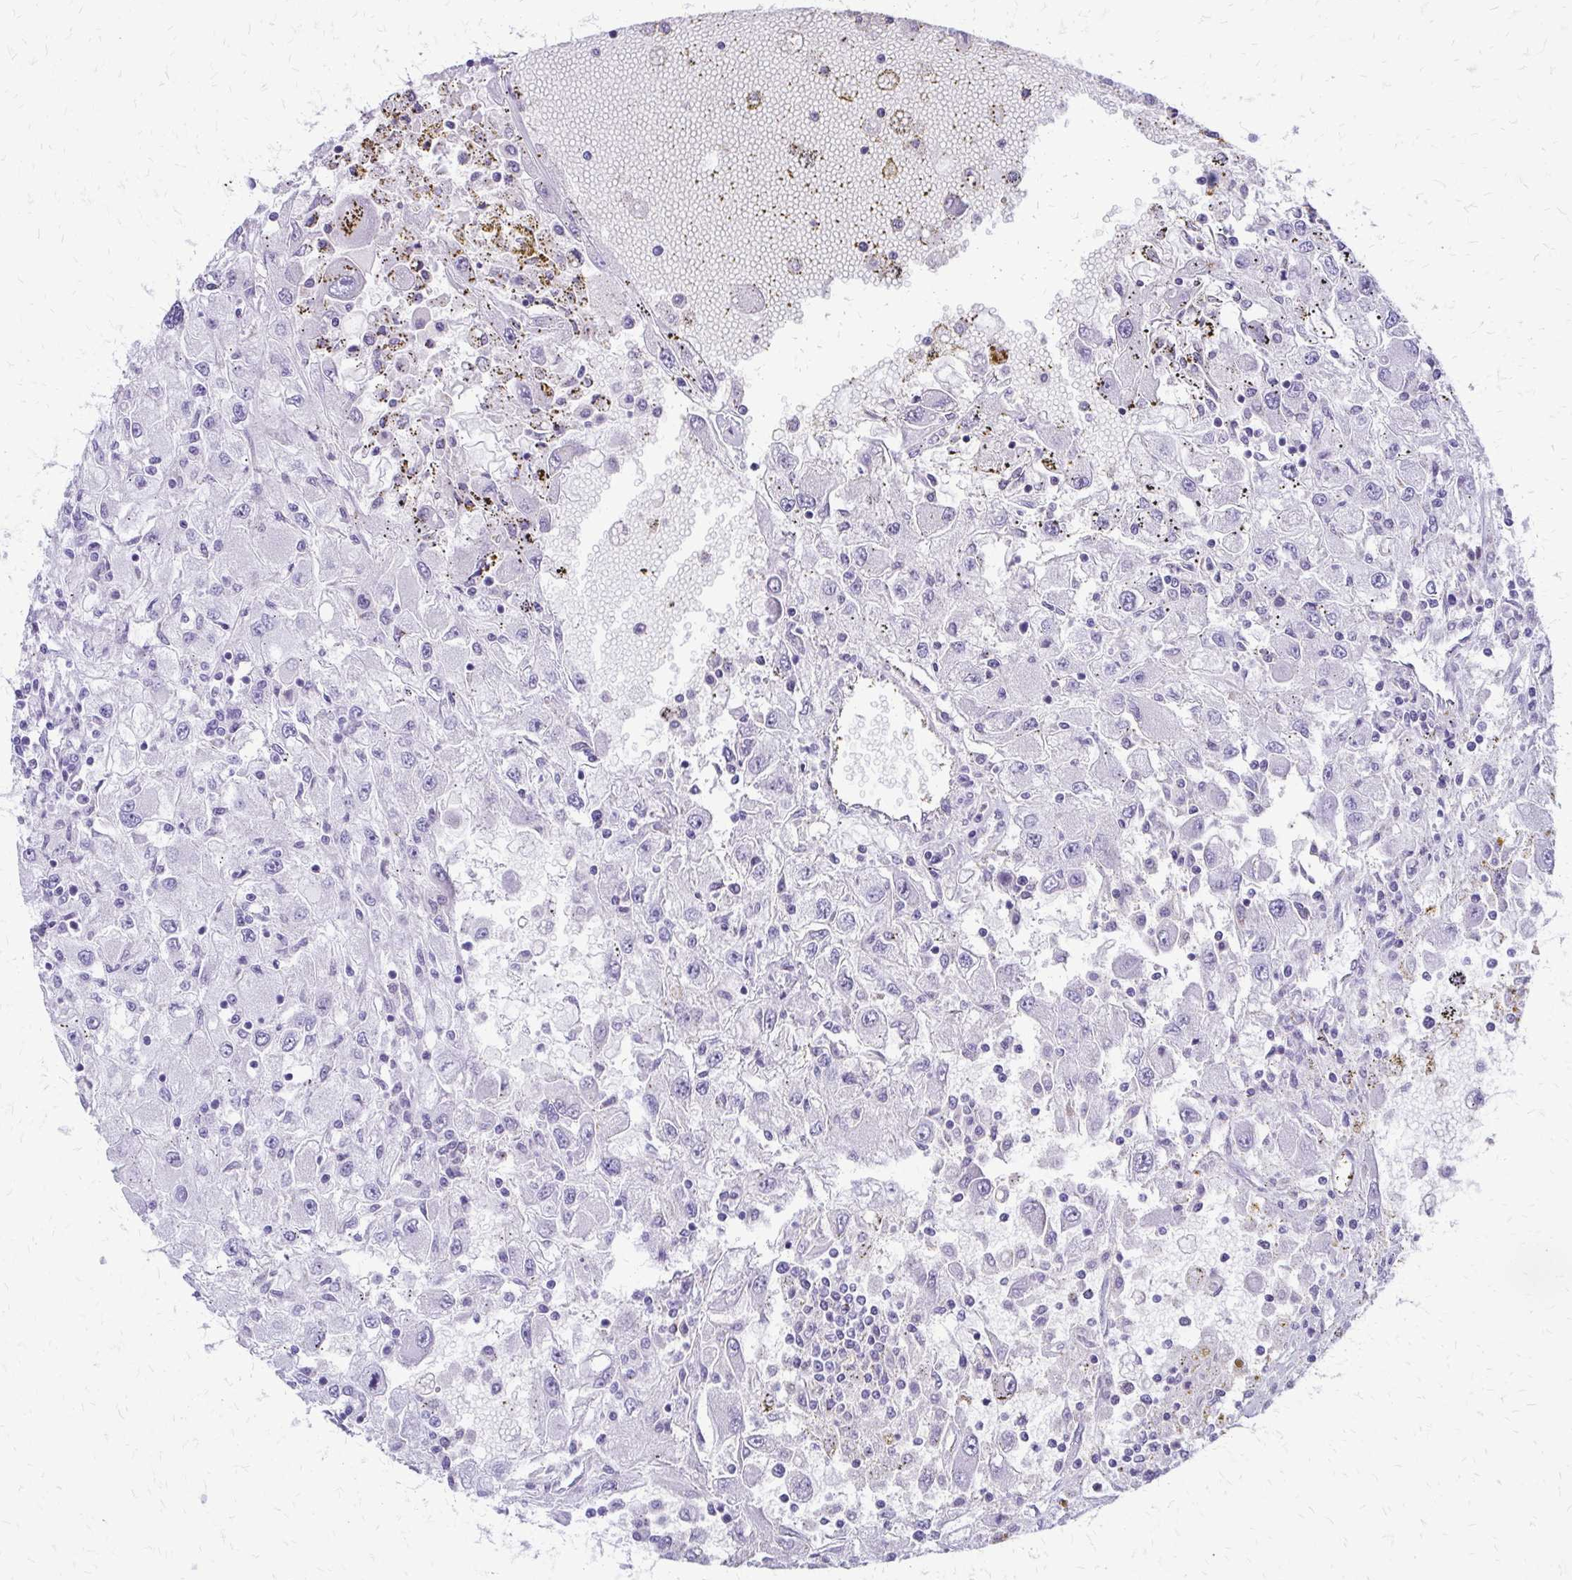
{"staining": {"intensity": "negative", "quantity": "none", "location": "none"}, "tissue": "renal cancer", "cell_type": "Tumor cells", "image_type": "cancer", "snomed": [{"axis": "morphology", "description": "Adenocarcinoma, NOS"}, {"axis": "topography", "description": "Kidney"}], "caption": "The photomicrograph demonstrates no staining of tumor cells in renal cancer.", "gene": "FAM162B", "patient": {"sex": "female", "age": 67}}